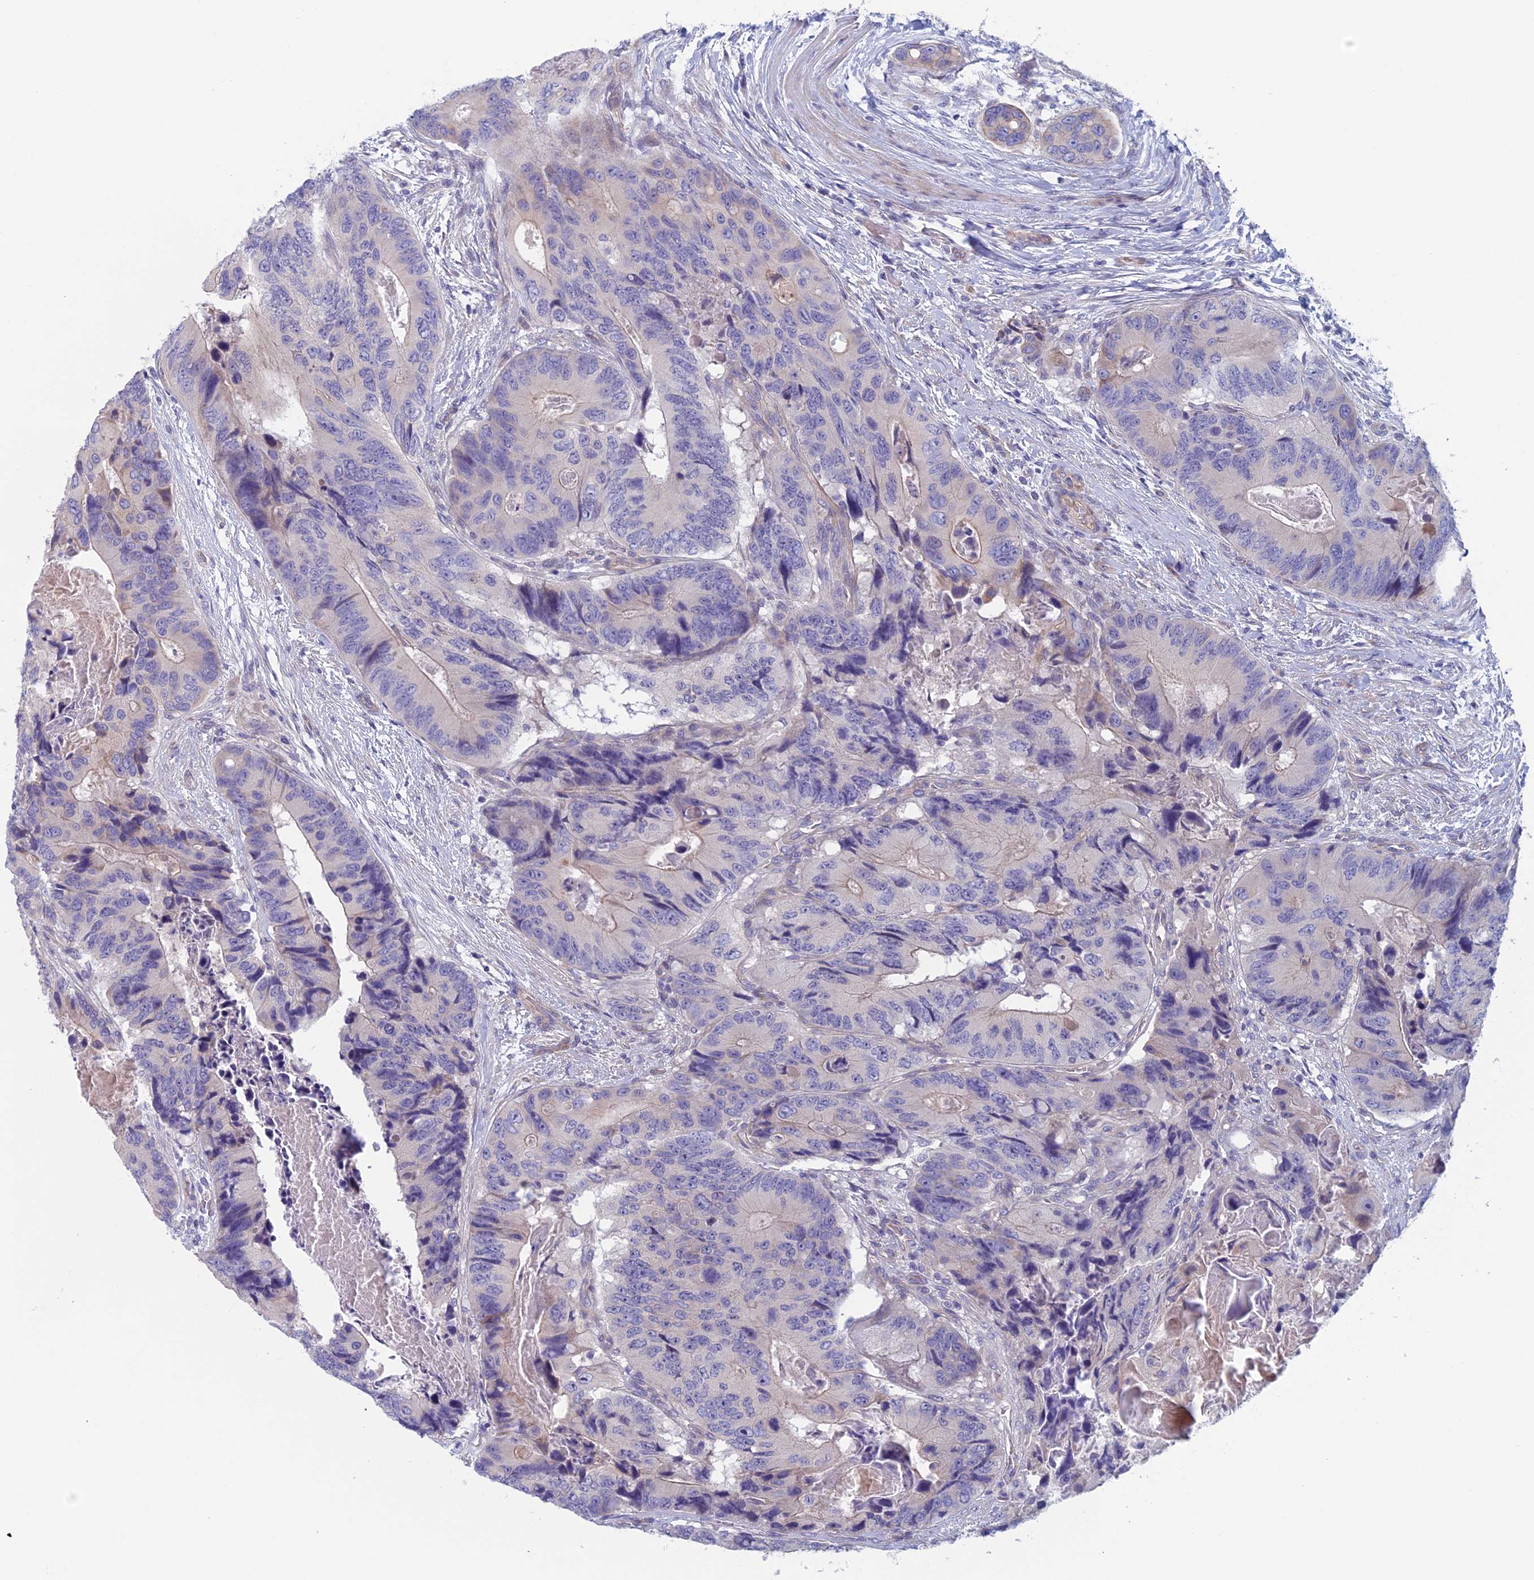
{"staining": {"intensity": "negative", "quantity": "none", "location": "none"}, "tissue": "colorectal cancer", "cell_type": "Tumor cells", "image_type": "cancer", "snomed": [{"axis": "morphology", "description": "Adenocarcinoma, NOS"}, {"axis": "topography", "description": "Colon"}], "caption": "An immunohistochemistry (IHC) histopathology image of colorectal cancer (adenocarcinoma) is shown. There is no staining in tumor cells of colorectal cancer (adenocarcinoma).", "gene": "CNOT6L", "patient": {"sex": "male", "age": 84}}